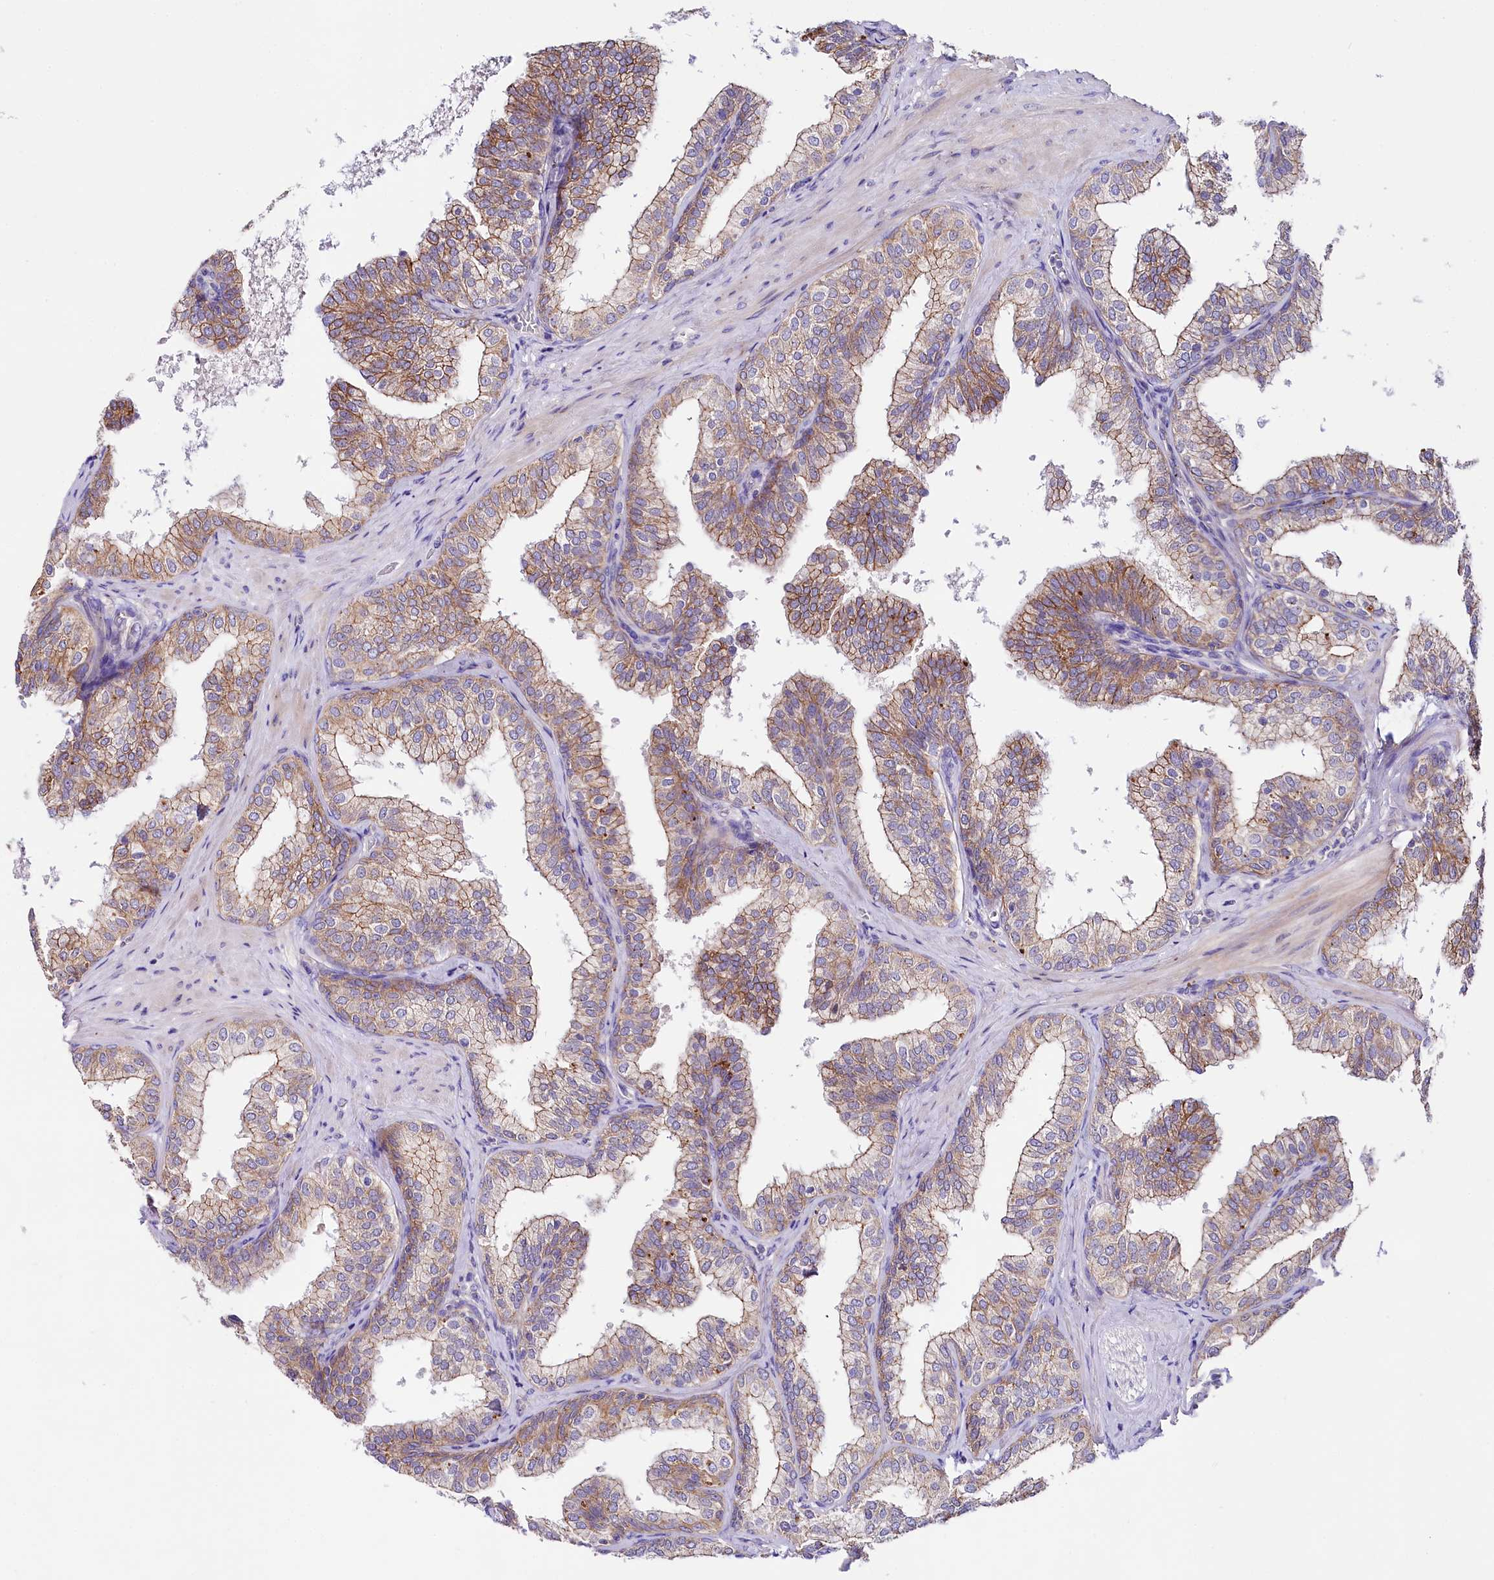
{"staining": {"intensity": "moderate", "quantity": ">75%", "location": "cytoplasmic/membranous"}, "tissue": "prostate", "cell_type": "Glandular cells", "image_type": "normal", "snomed": [{"axis": "morphology", "description": "Normal tissue, NOS"}, {"axis": "topography", "description": "Prostate"}], "caption": "The histopathology image displays staining of normal prostate, revealing moderate cytoplasmic/membranous protein expression (brown color) within glandular cells.", "gene": "SACM1L", "patient": {"sex": "male", "age": 60}}